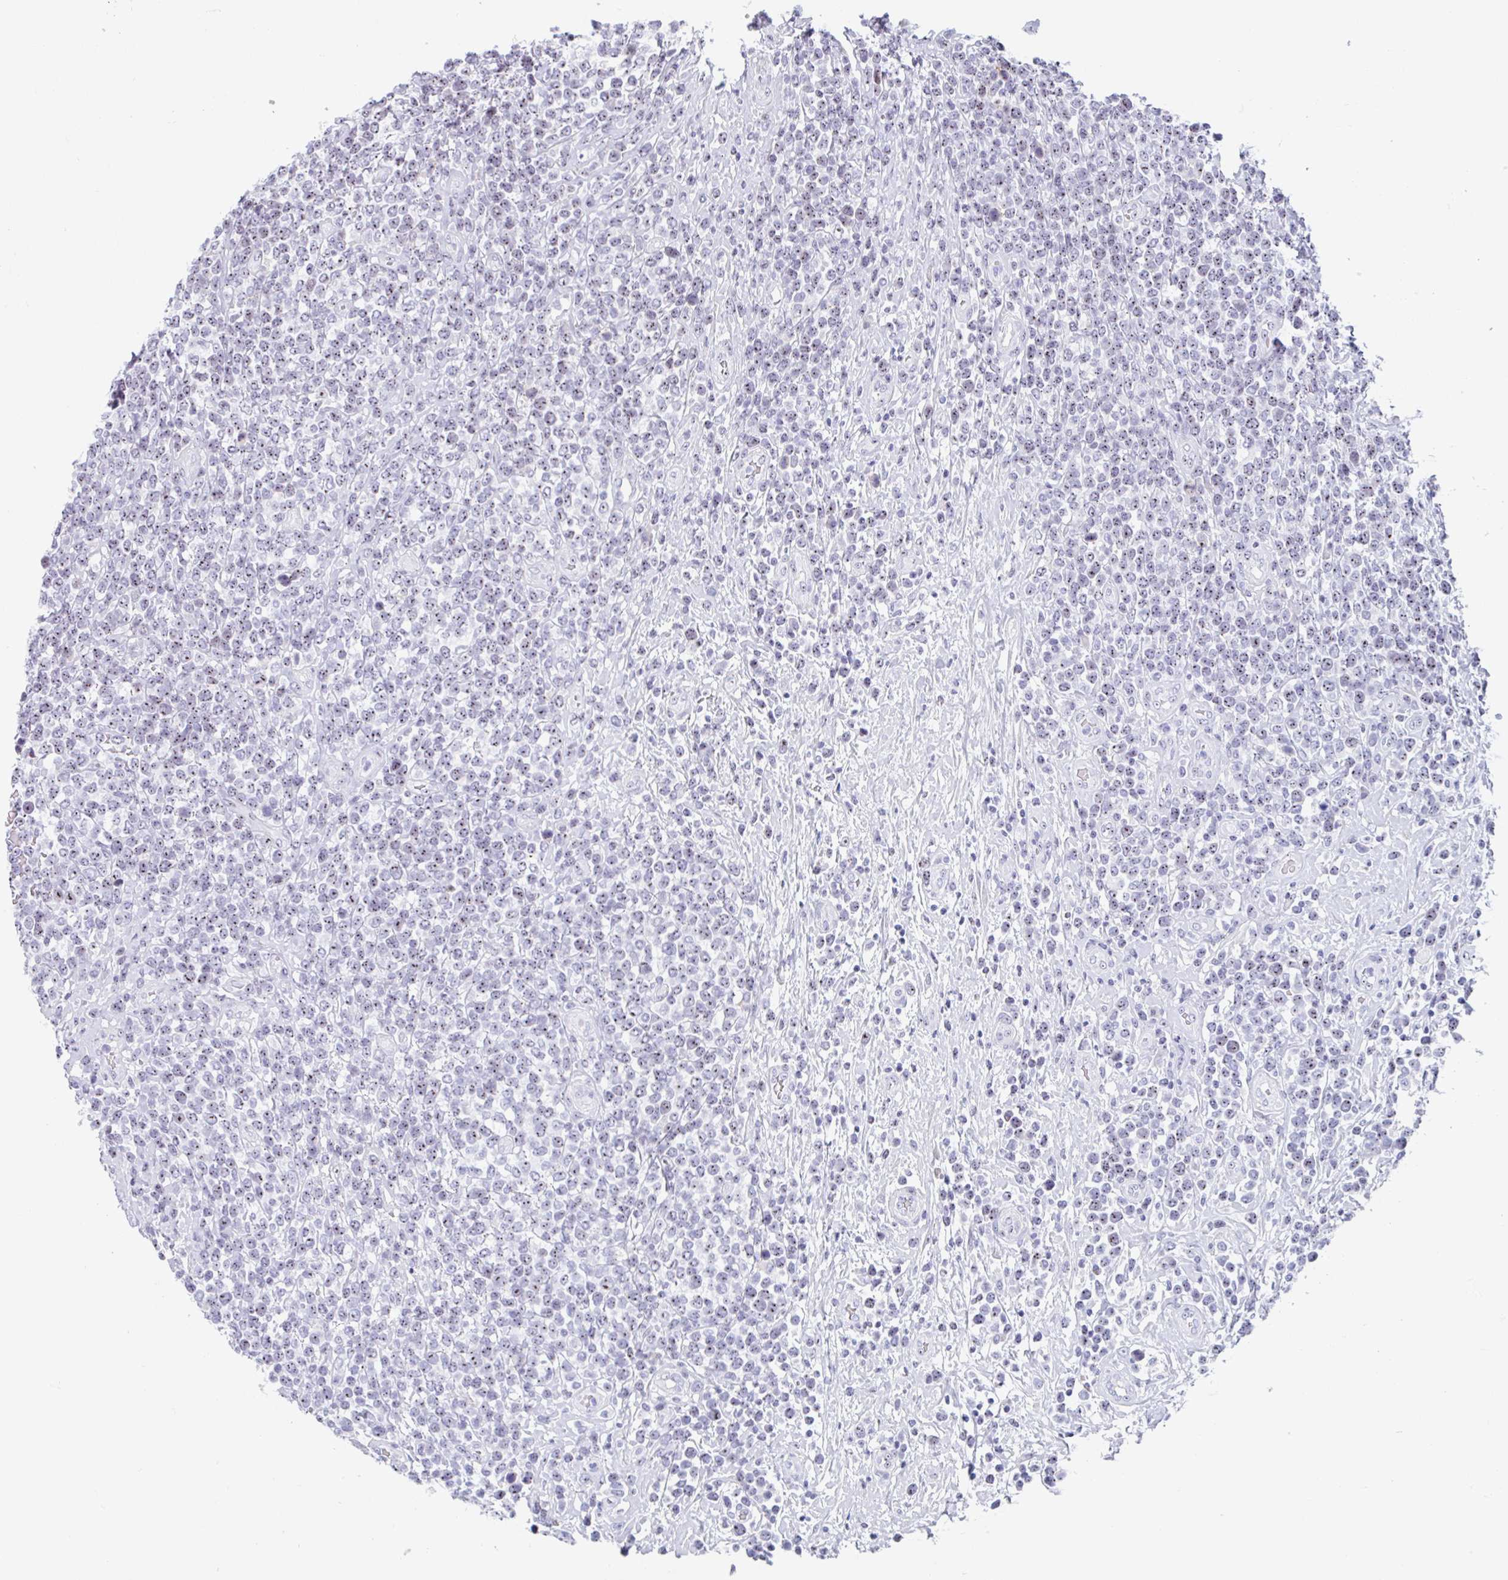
{"staining": {"intensity": "moderate", "quantity": "<25%", "location": "nuclear"}, "tissue": "lymphoma", "cell_type": "Tumor cells", "image_type": "cancer", "snomed": [{"axis": "morphology", "description": "Malignant lymphoma, non-Hodgkin's type, High grade"}, {"axis": "topography", "description": "Soft tissue"}], "caption": "Human high-grade malignant lymphoma, non-Hodgkin's type stained for a protein (brown) demonstrates moderate nuclear positive expression in about <25% of tumor cells.", "gene": "LENG9", "patient": {"sex": "female", "age": 56}}